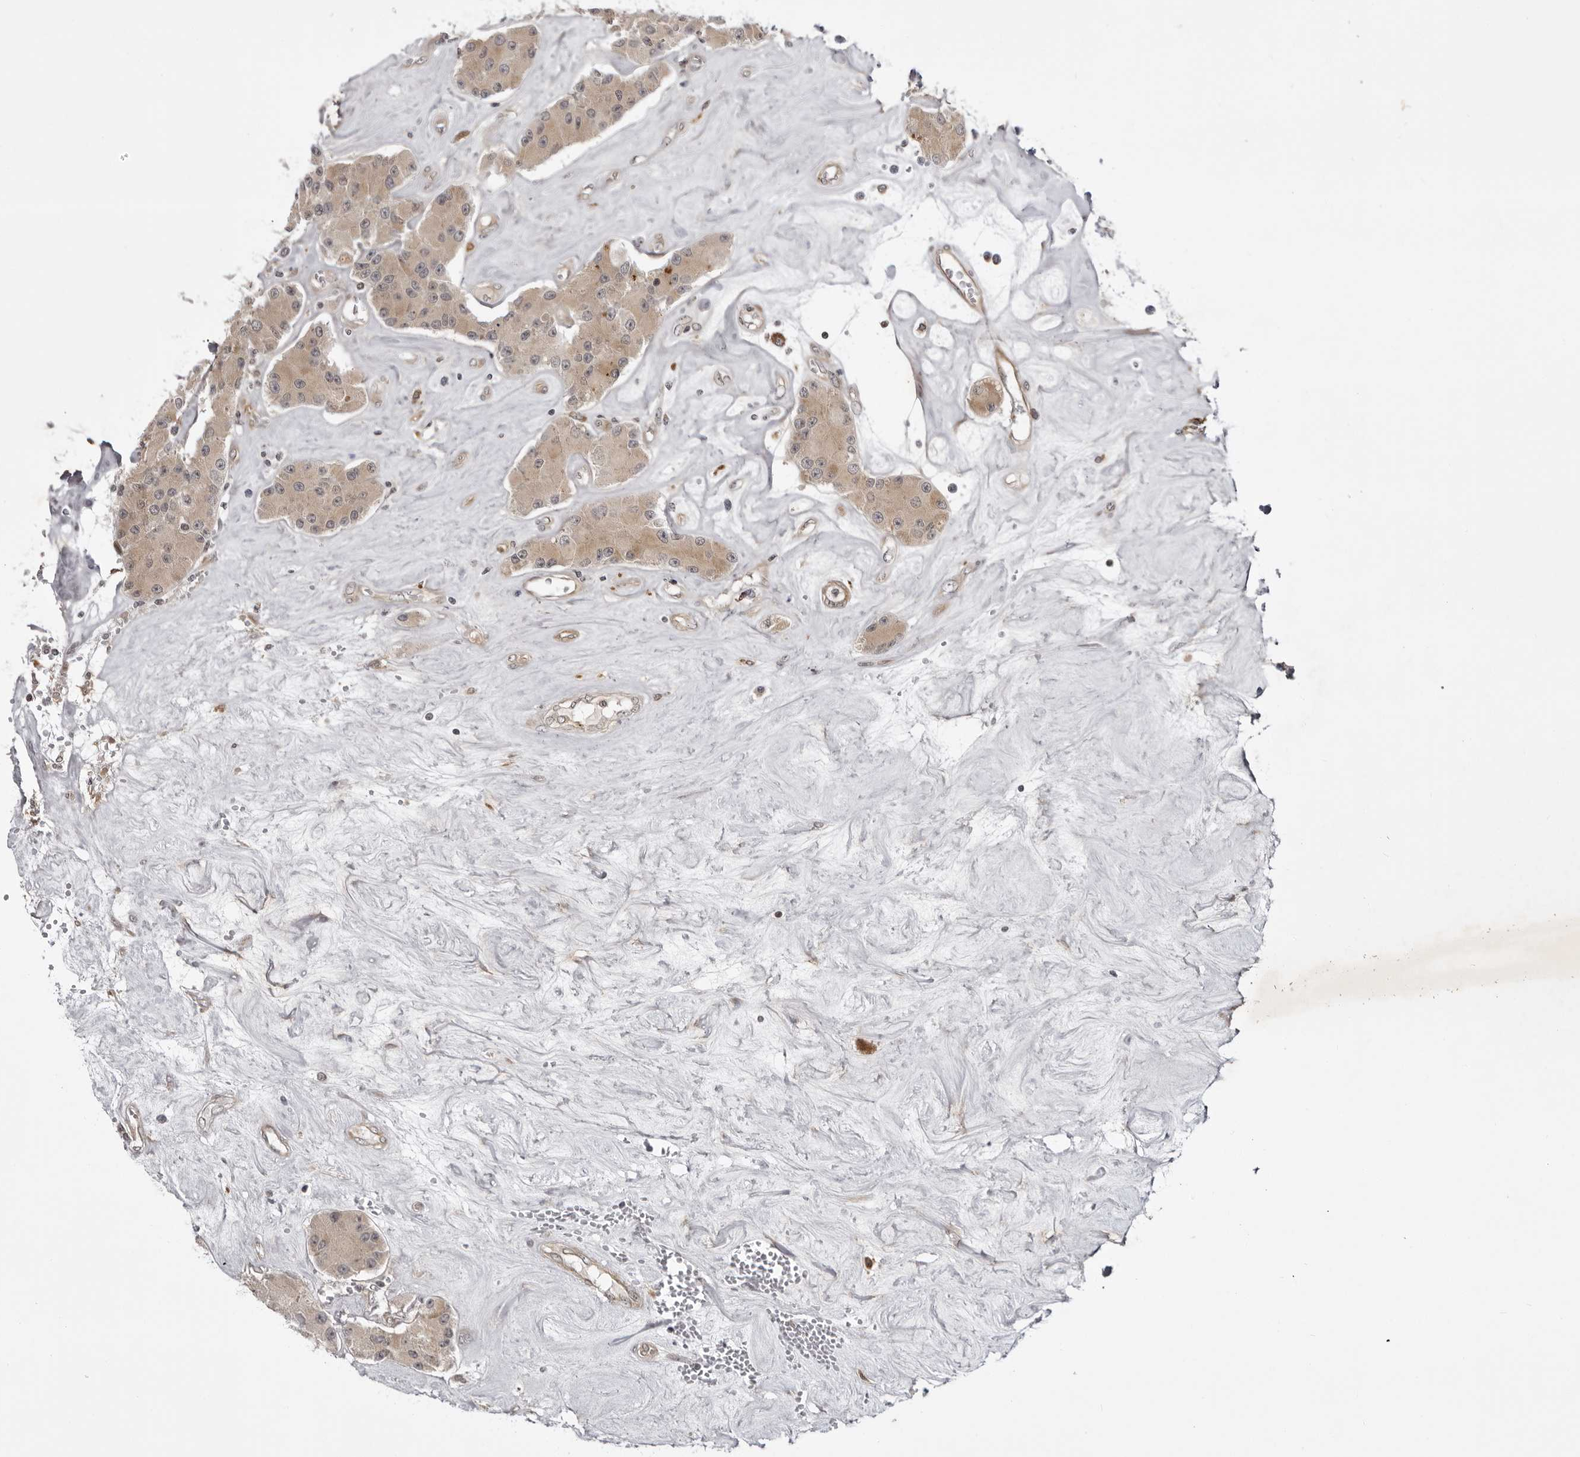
{"staining": {"intensity": "weak", "quantity": ">75%", "location": "cytoplasmic/membranous"}, "tissue": "carcinoid", "cell_type": "Tumor cells", "image_type": "cancer", "snomed": [{"axis": "morphology", "description": "Carcinoid, malignant, NOS"}, {"axis": "topography", "description": "Pancreas"}], "caption": "Carcinoid tissue demonstrates weak cytoplasmic/membranous expression in about >75% of tumor cells, visualized by immunohistochemistry. (Stains: DAB (3,3'-diaminobenzidine) in brown, nuclei in blue, Microscopy: brightfield microscopy at high magnification).", "gene": "USP43", "patient": {"sex": "male", "age": 41}}